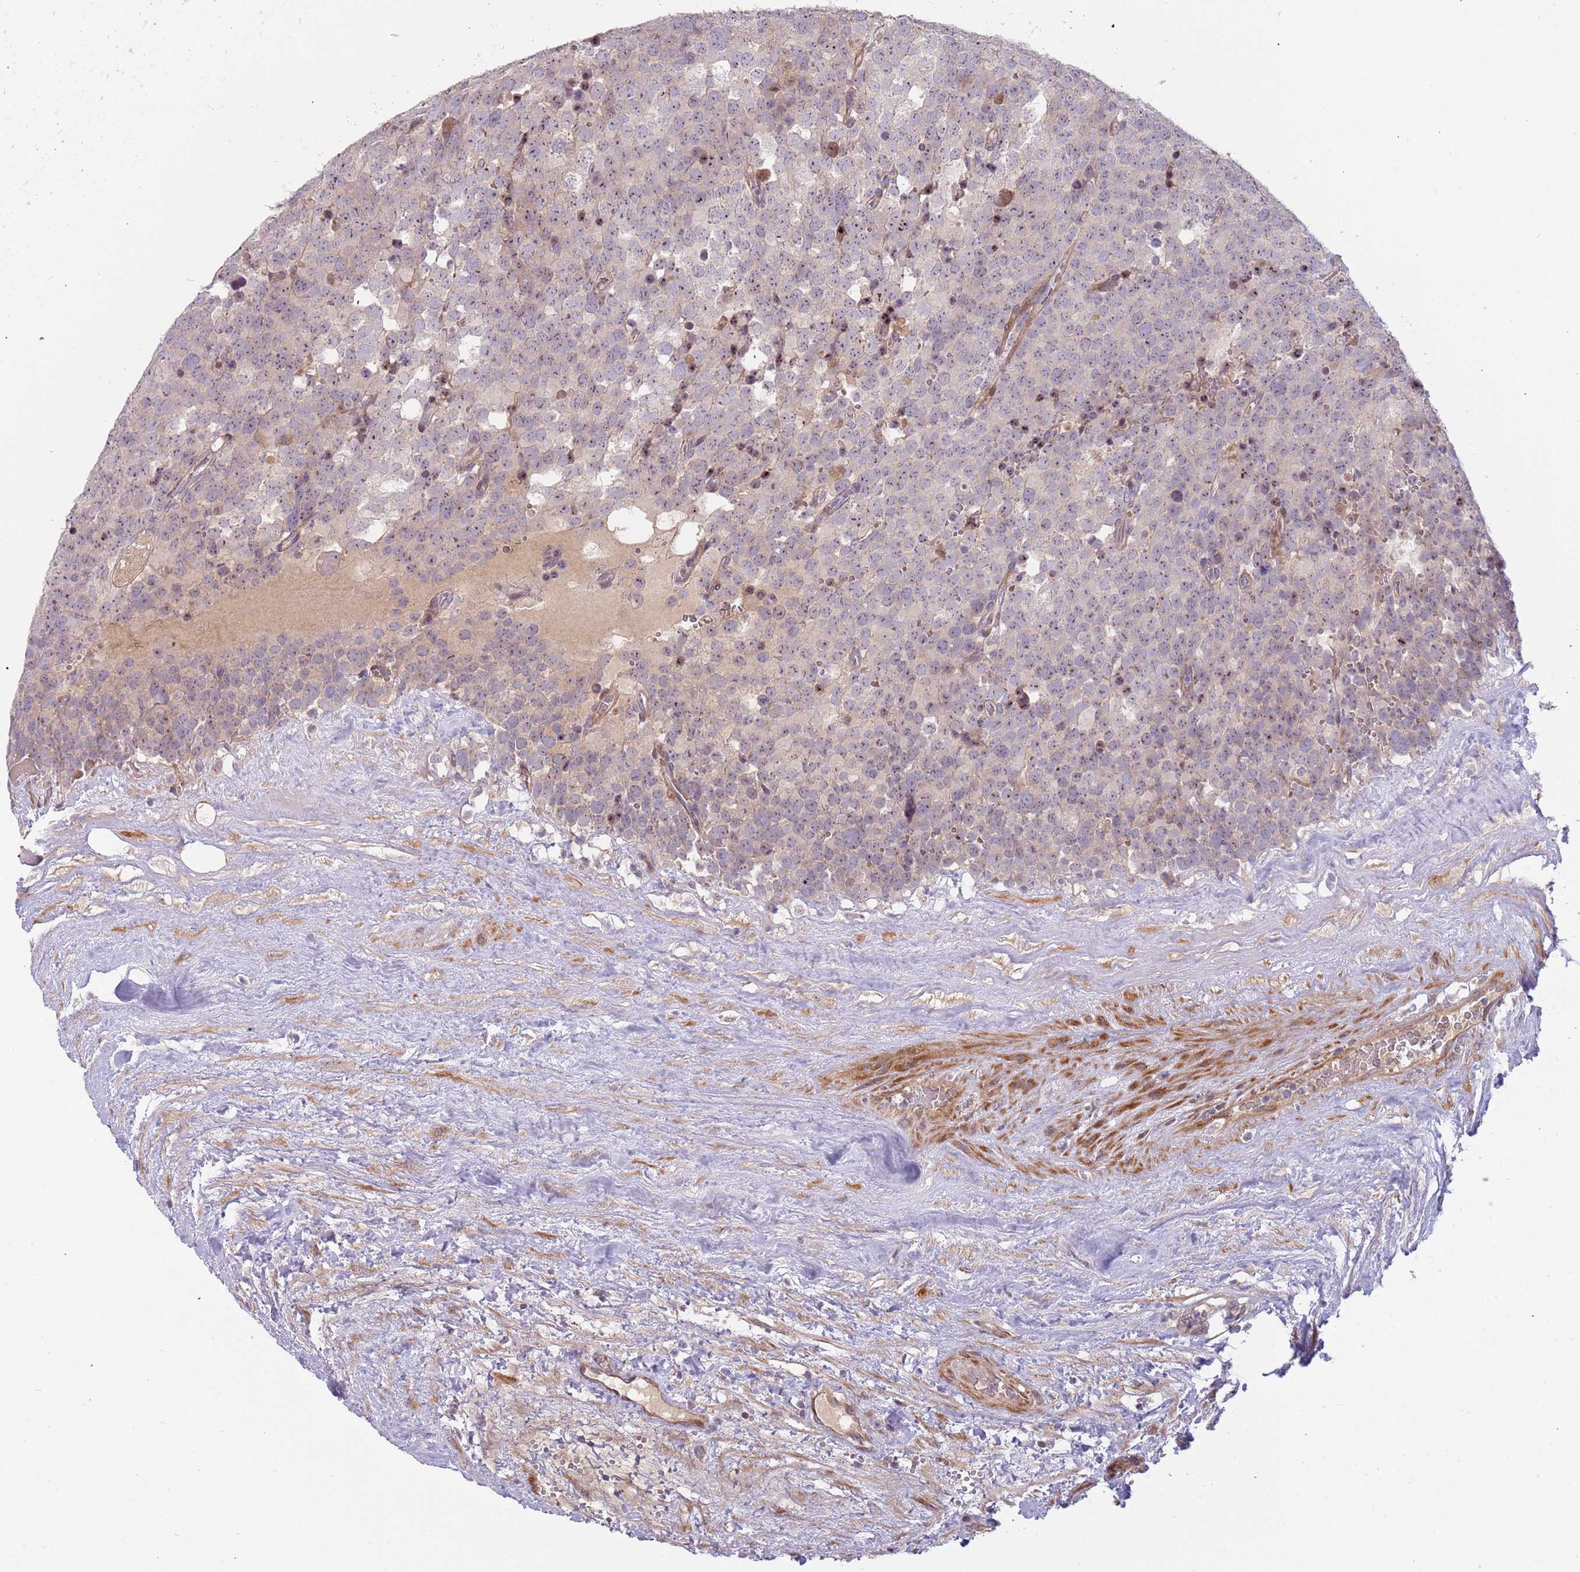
{"staining": {"intensity": "moderate", "quantity": ">75%", "location": "nuclear"}, "tissue": "testis cancer", "cell_type": "Tumor cells", "image_type": "cancer", "snomed": [{"axis": "morphology", "description": "Seminoma, NOS"}, {"axis": "topography", "description": "Testis"}], "caption": "High-power microscopy captured an immunohistochemistry (IHC) image of testis cancer, revealing moderate nuclear staining in approximately >75% of tumor cells.", "gene": "TRAPPC6B", "patient": {"sex": "male", "age": 71}}